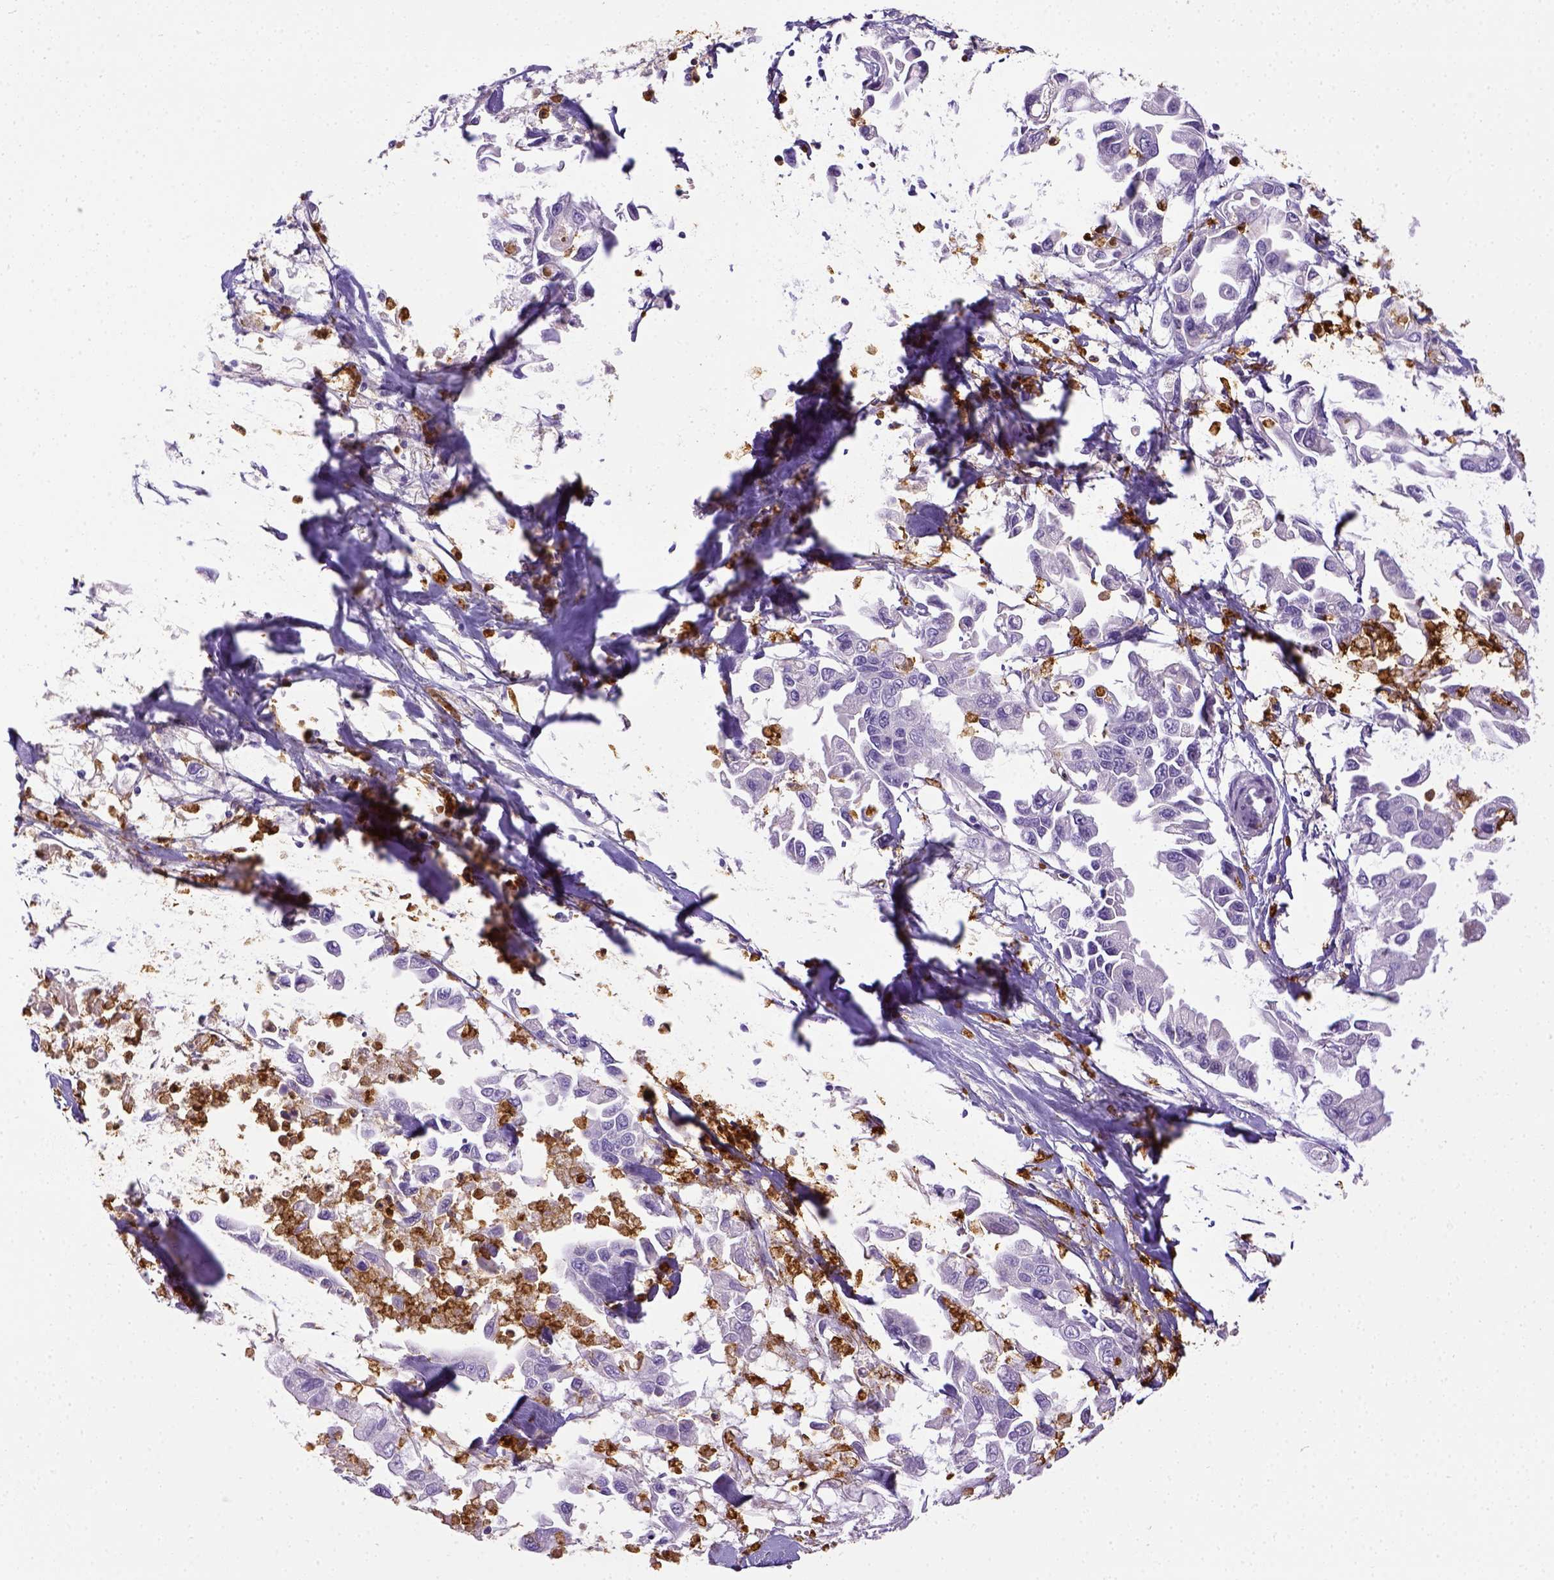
{"staining": {"intensity": "negative", "quantity": "none", "location": "none"}, "tissue": "pancreatic cancer", "cell_type": "Tumor cells", "image_type": "cancer", "snomed": [{"axis": "morphology", "description": "Adenocarcinoma, NOS"}, {"axis": "topography", "description": "Pancreas"}], "caption": "Protein analysis of pancreatic cancer exhibits no significant positivity in tumor cells.", "gene": "ITGAM", "patient": {"sex": "female", "age": 83}}